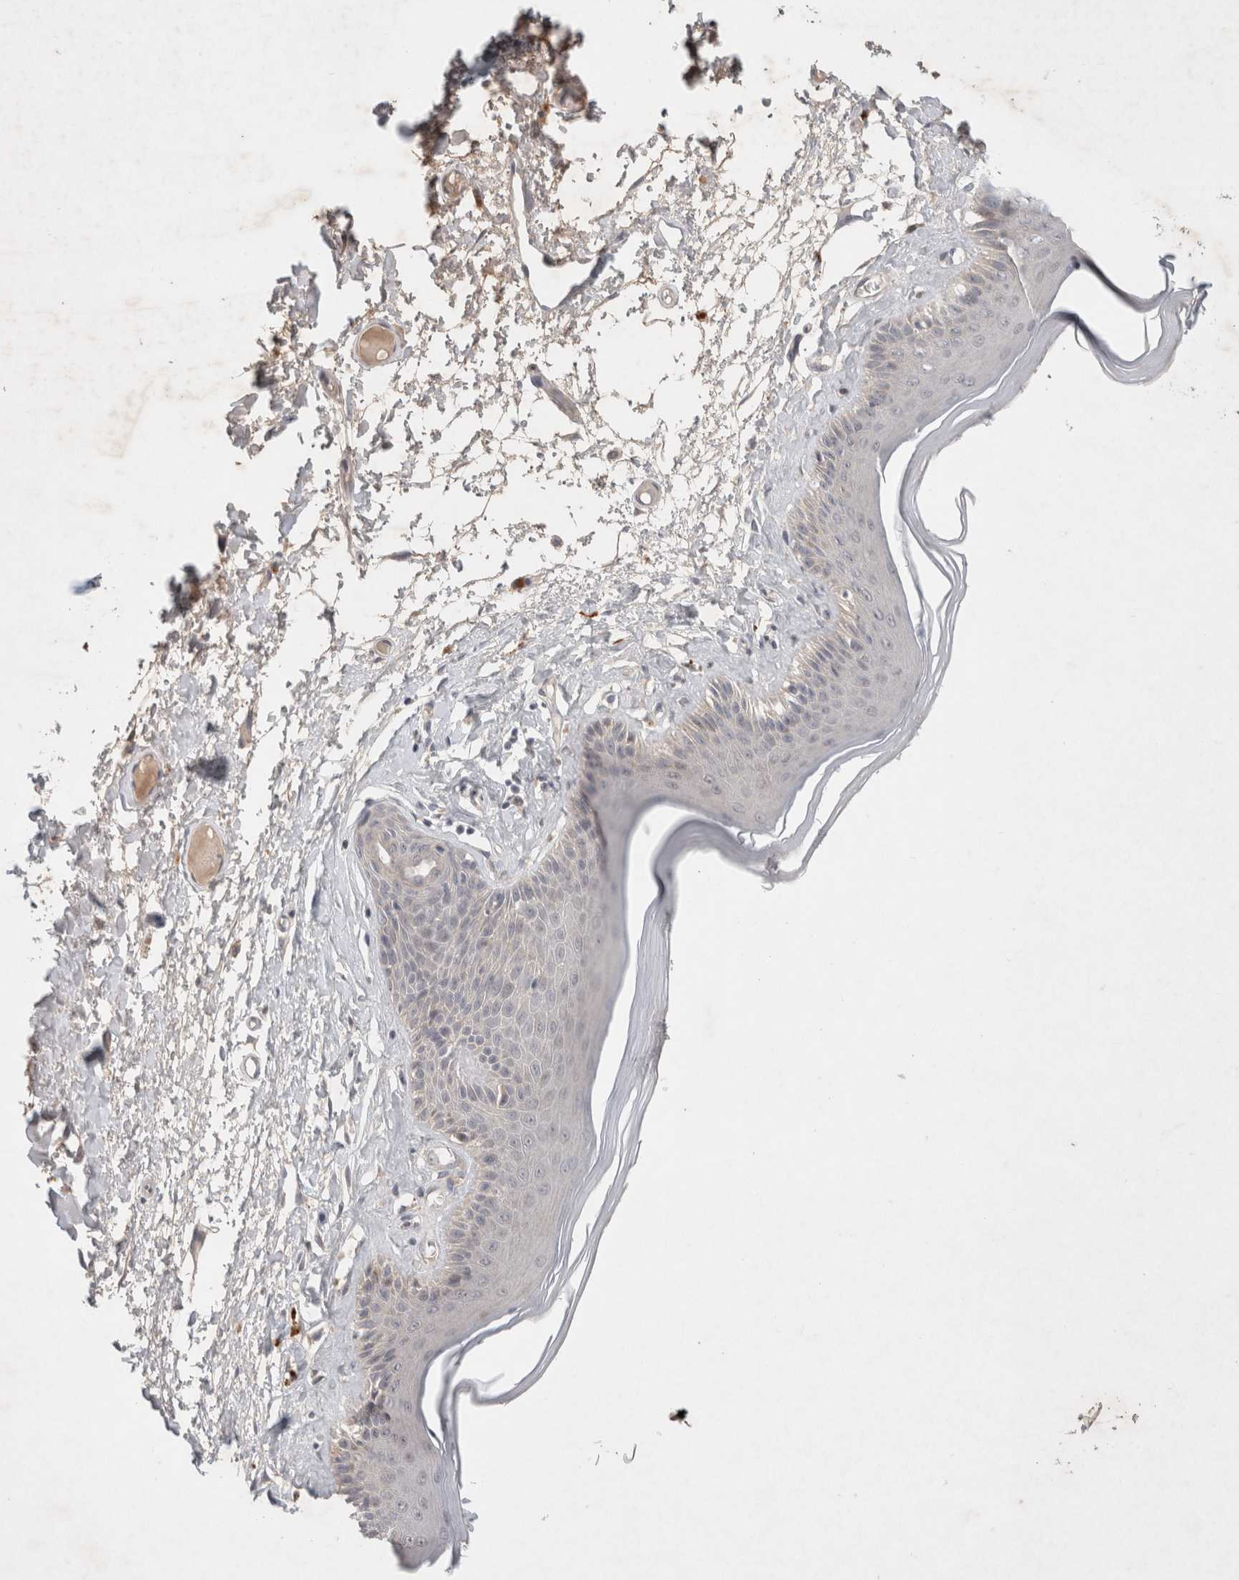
{"staining": {"intensity": "weak", "quantity": "25%-75%", "location": "cytoplasmic/membranous,nuclear"}, "tissue": "skin", "cell_type": "Epidermal cells", "image_type": "normal", "snomed": [{"axis": "morphology", "description": "Normal tissue, NOS"}, {"axis": "topography", "description": "Vulva"}], "caption": "Protein expression analysis of benign skin demonstrates weak cytoplasmic/membranous,nuclear expression in approximately 25%-75% of epidermal cells.", "gene": "RASAL2", "patient": {"sex": "female", "age": 73}}